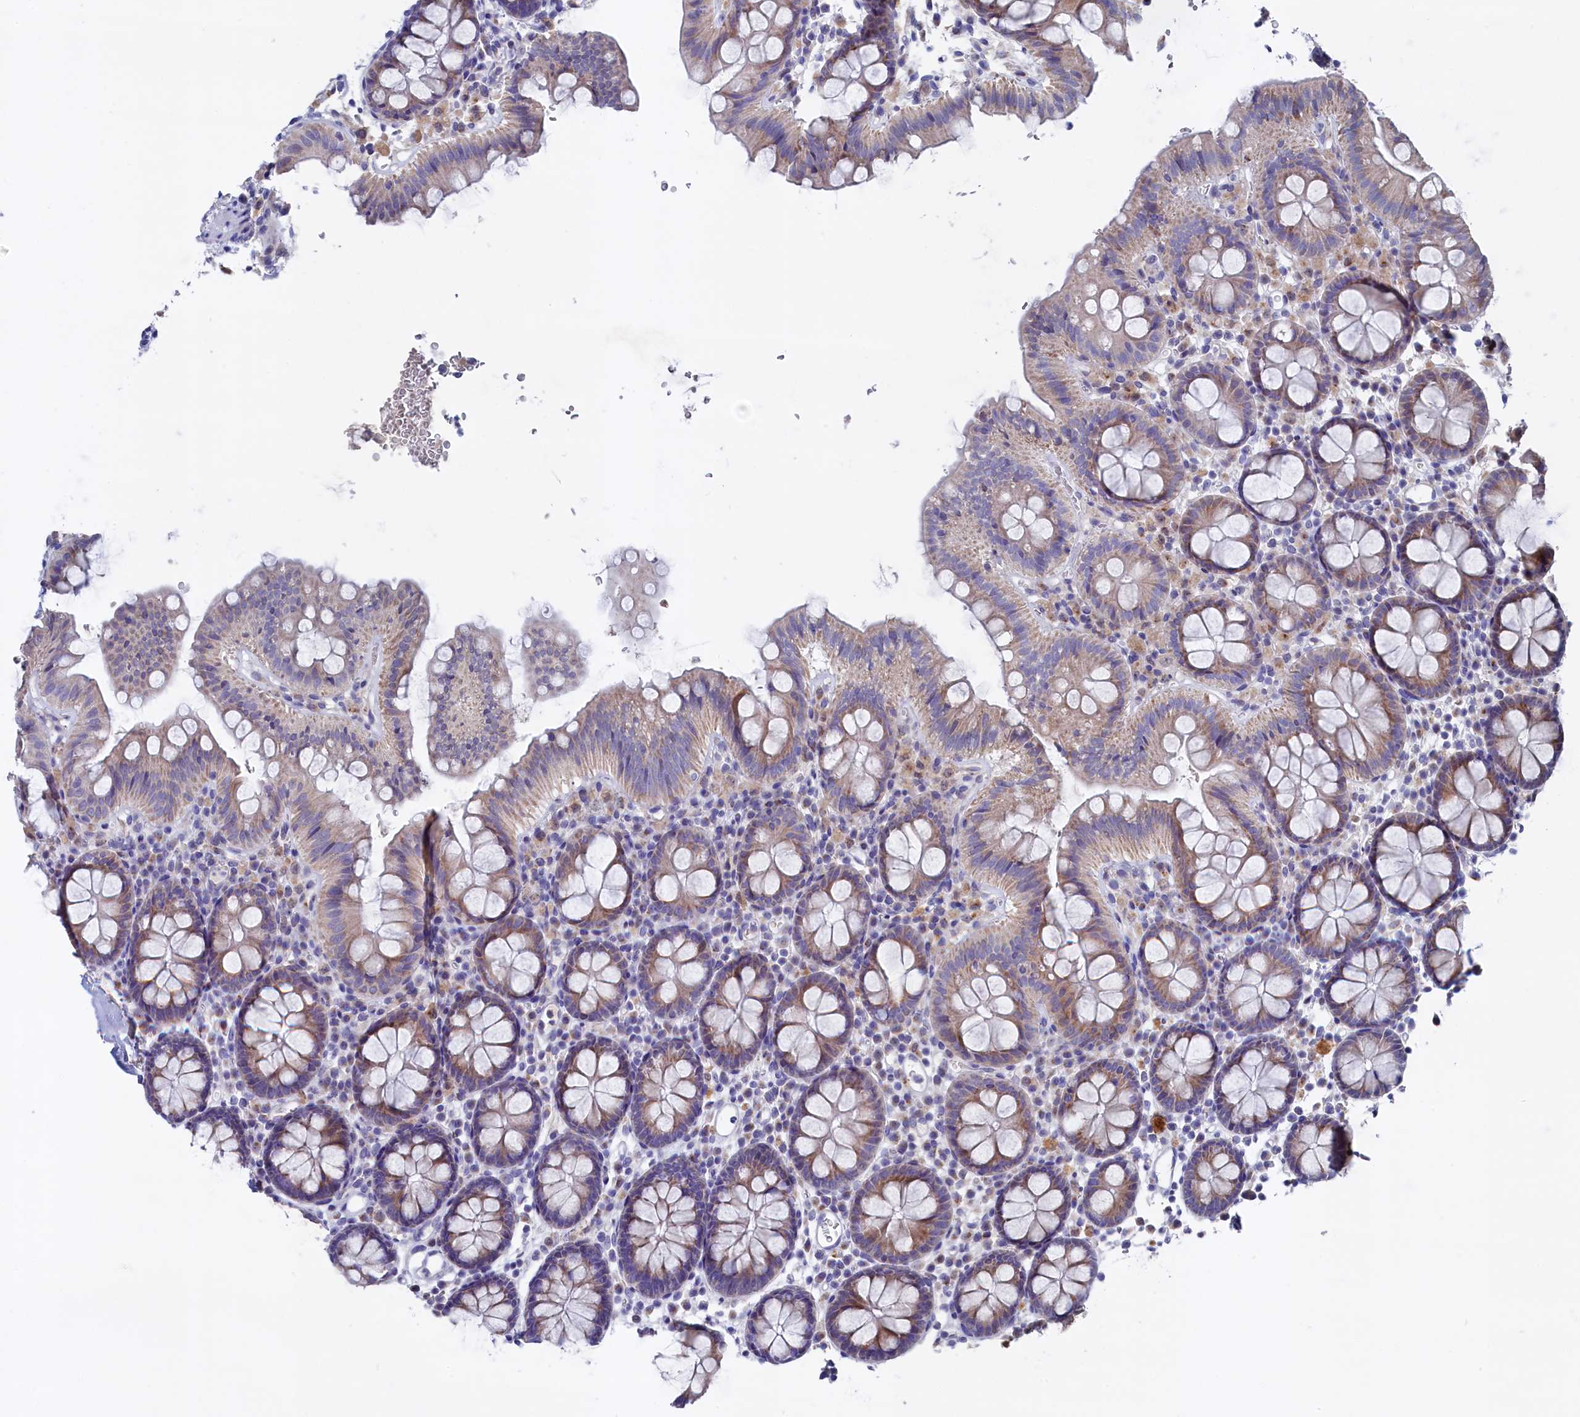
{"staining": {"intensity": "moderate", "quantity": "25%-75%", "location": "cytoplasmic/membranous"}, "tissue": "colon", "cell_type": "Glandular cells", "image_type": "normal", "snomed": [{"axis": "morphology", "description": "Normal tissue, NOS"}, {"axis": "topography", "description": "Colon"}], "caption": "Protein expression analysis of normal colon demonstrates moderate cytoplasmic/membranous staining in approximately 25%-75% of glandular cells.", "gene": "GPR108", "patient": {"sex": "male", "age": 75}}